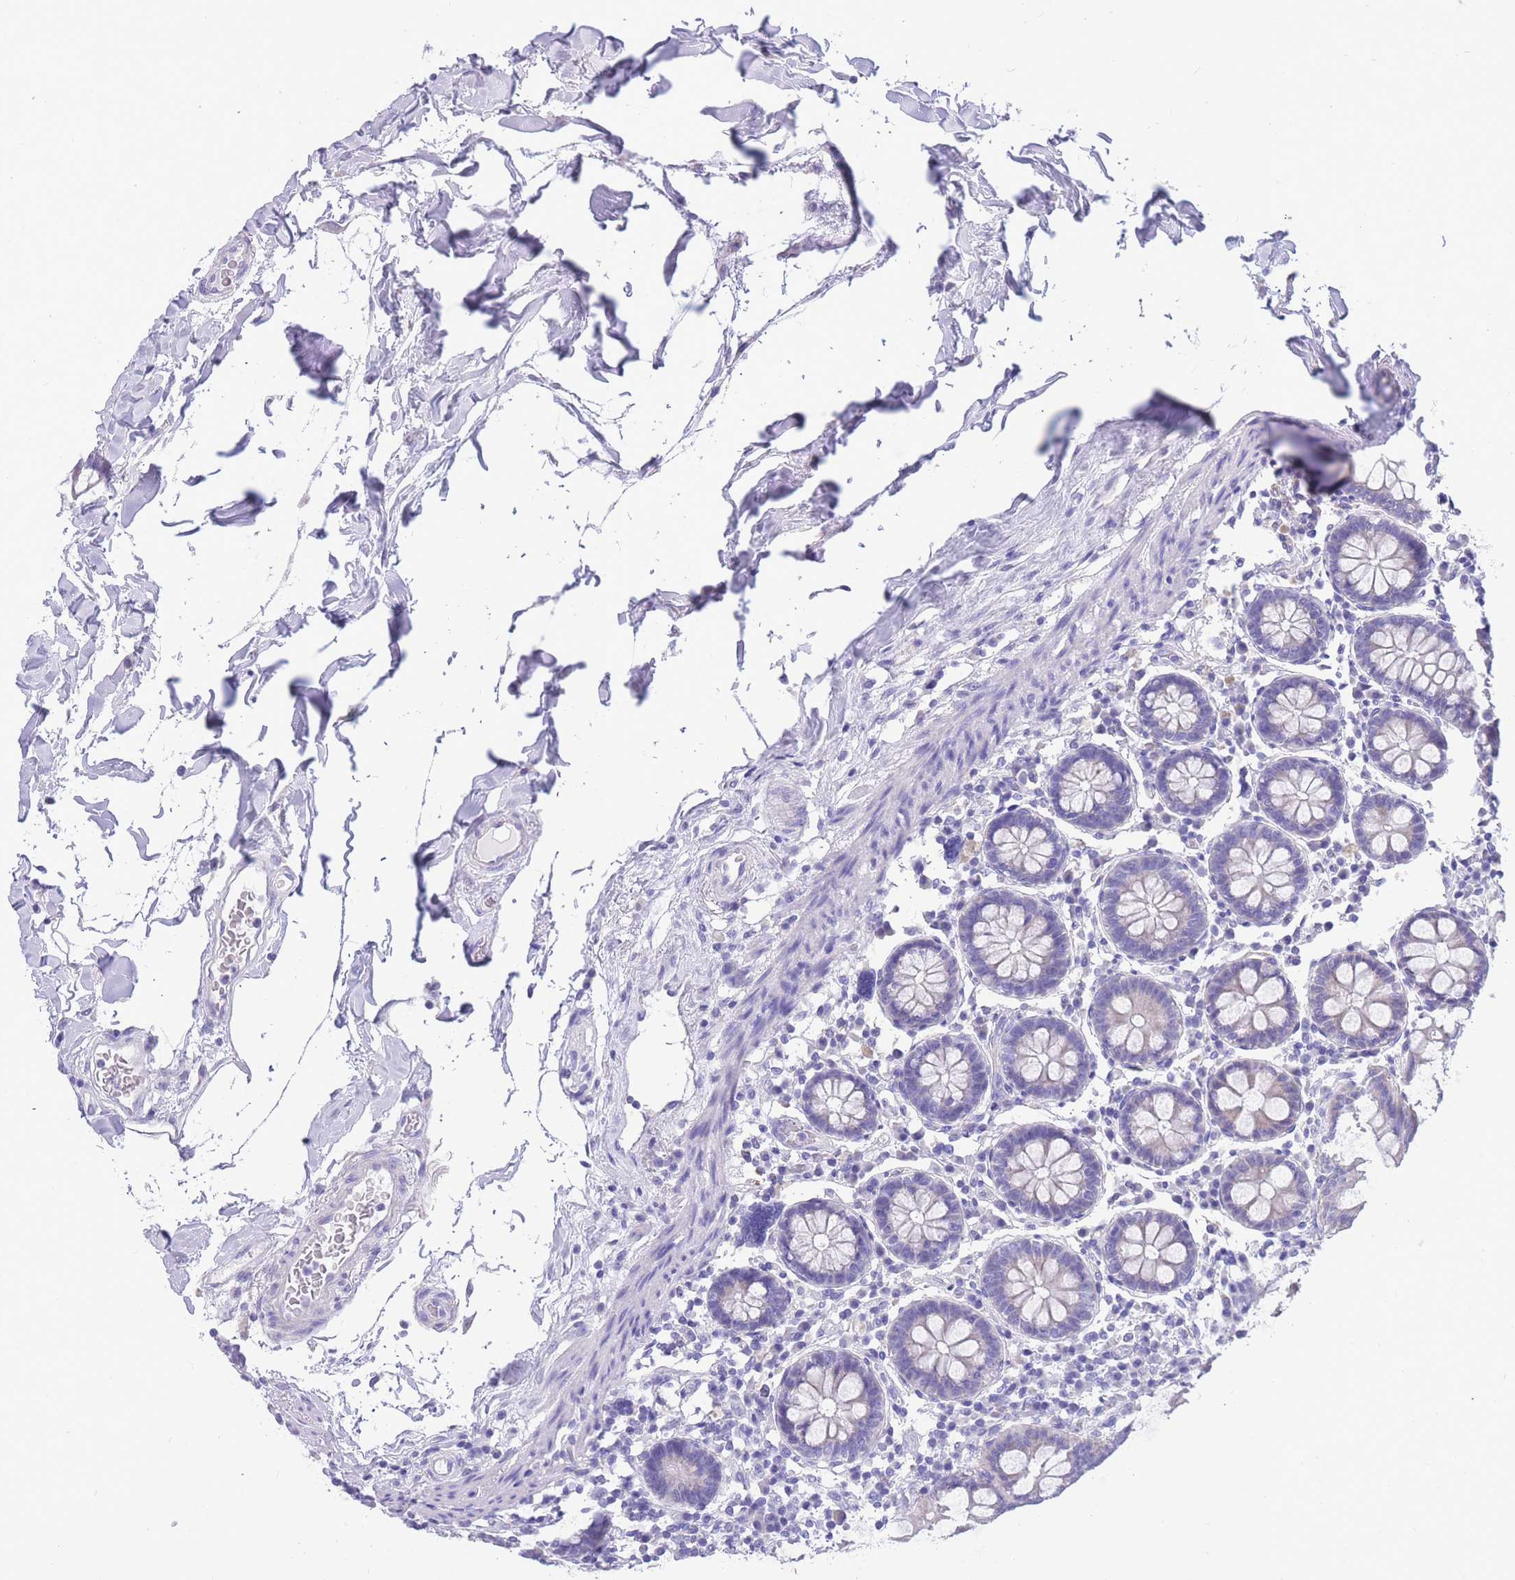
{"staining": {"intensity": "negative", "quantity": "none", "location": "none"}, "tissue": "colon", "cell_type": "Endothelial cells", "image_type": "normal", "snomed": [{"axis": "morphology", "description": "Normal tissue, NOS"}, {"axis": "topography", "description": "Colon"}], "caption": "Immunohistochemistry histopathology image of benign colon: human colon stained with DAB demonstrates no significant protein staining in endothelial cells. The staining is performed using DAB (3,3'-diaminobenzidine) brown chromogen with nuclei counter-stained in using hematoxylin.", "gene": "INTS2", "patient": {"sex": "female", "age": 79}}